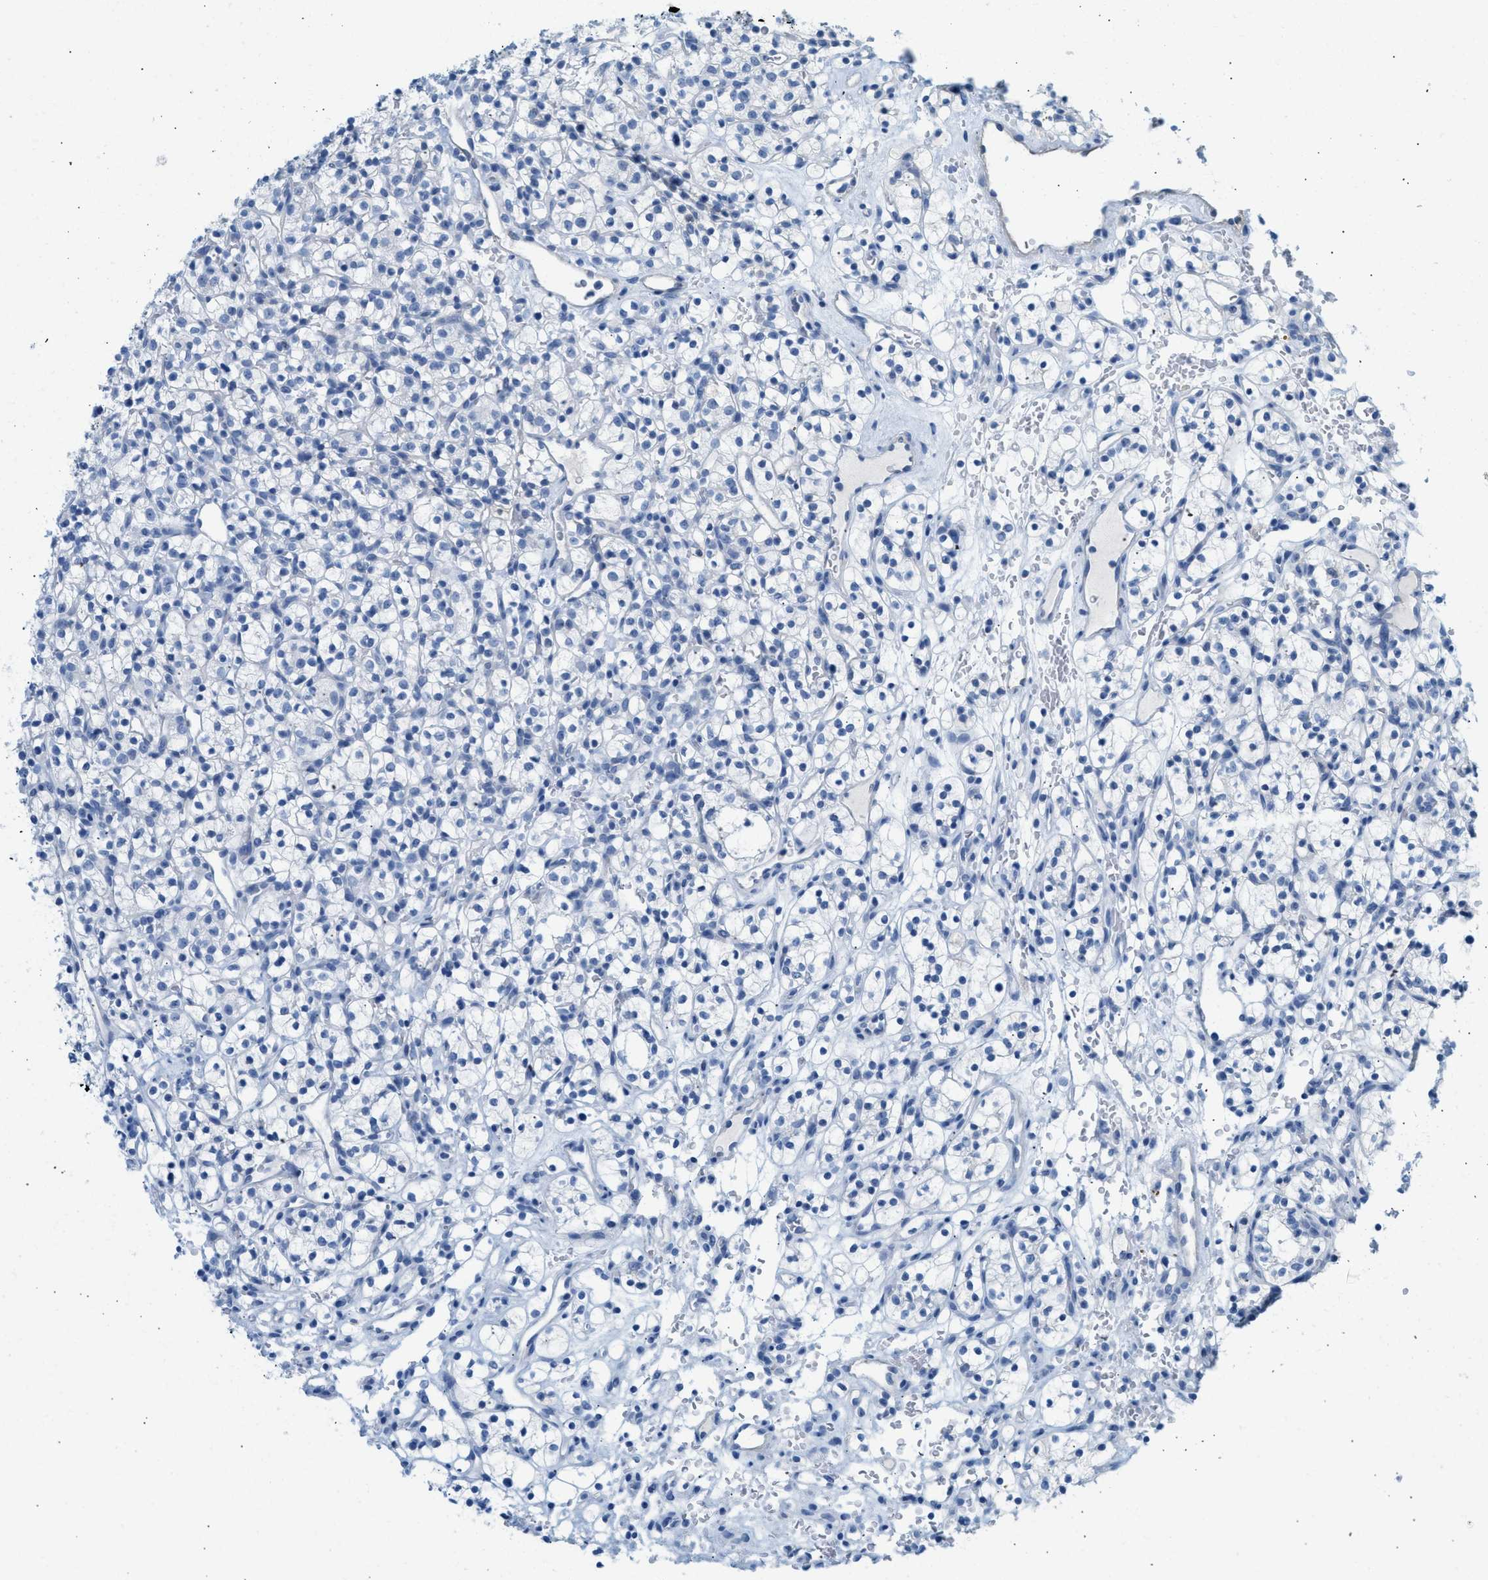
{"staining": {"intensity": "negative", "quantity": "none", "location": "none"}, "tissue": "renal cancer", "cell_type": "Tumor cells", "image_type": "cancer", "snomed": [{"axis": "morphology", "description": "Adenocarcinoma, NOS"}, {"axis": "topography", "description": "Kidney"}], "caption": "Micrograph shows no protein positivity in tumor cells of renal adenocarcinoma tissue.", "gene": "SPAM1", "patient": {"sex": "female", "age": 57}}